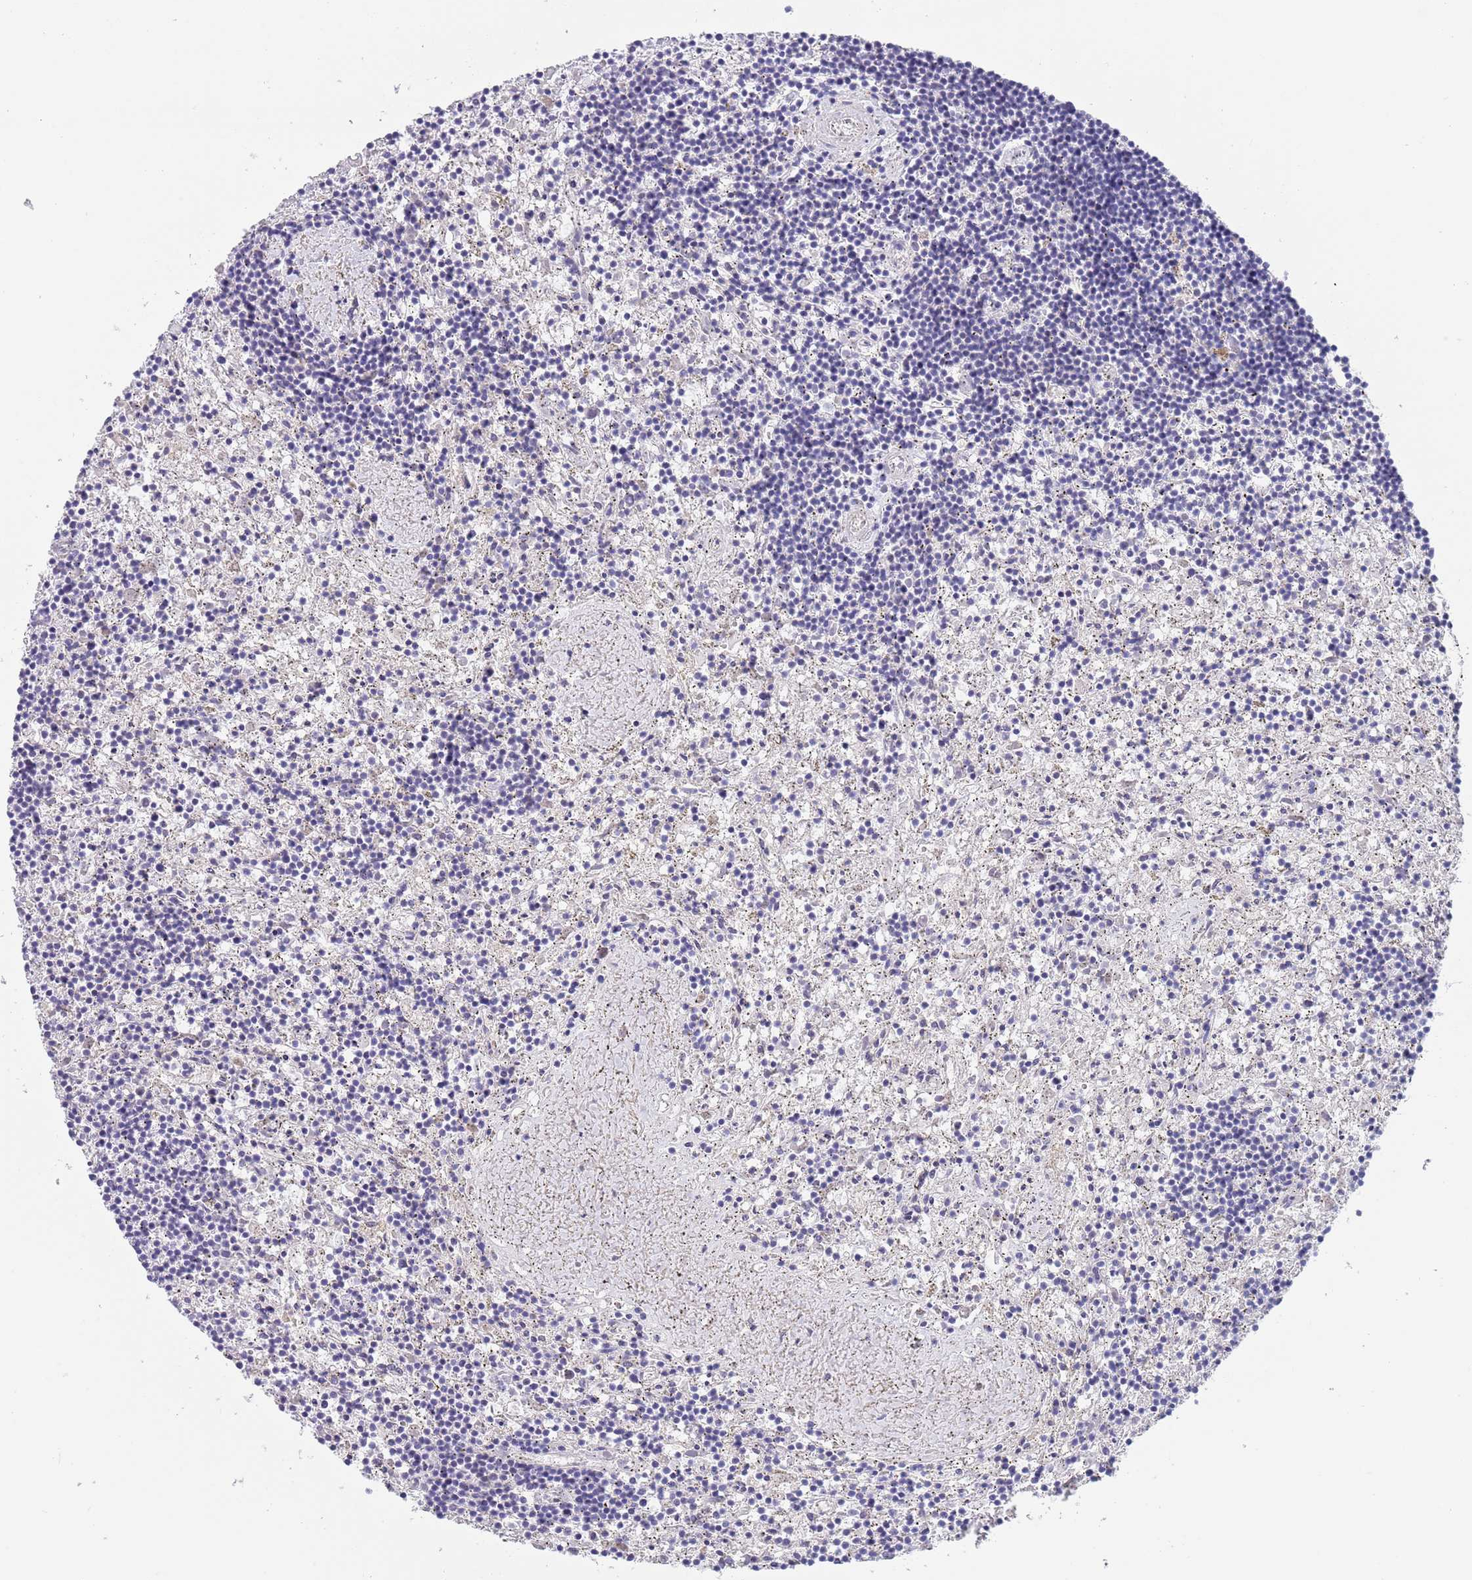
{"staining": {"intensity": "negative", "quantity": "none", "location": "none"}, "tissue": "lymphoma", "cell_type": "Tumor cells", "image_type": "cancer", "snomed": [{"axis": "morphology", "description": "Malignant lymphoma, non-Hodgkin's type, Low grade"}, {"axis": "topography", "description": "Spleen"}], "caption": "The micrograph displays no staining of tumor cells in low-grade malignant lymphoma, non-Hodgkin's type. The staining was performed using DAB to visualize the protein expression in brown, while the nuclei were stained in blue with hematoxylin (Magnification: 20x).", "gene": "RNF169", "patient": {"sex": "male", "age": 76}}